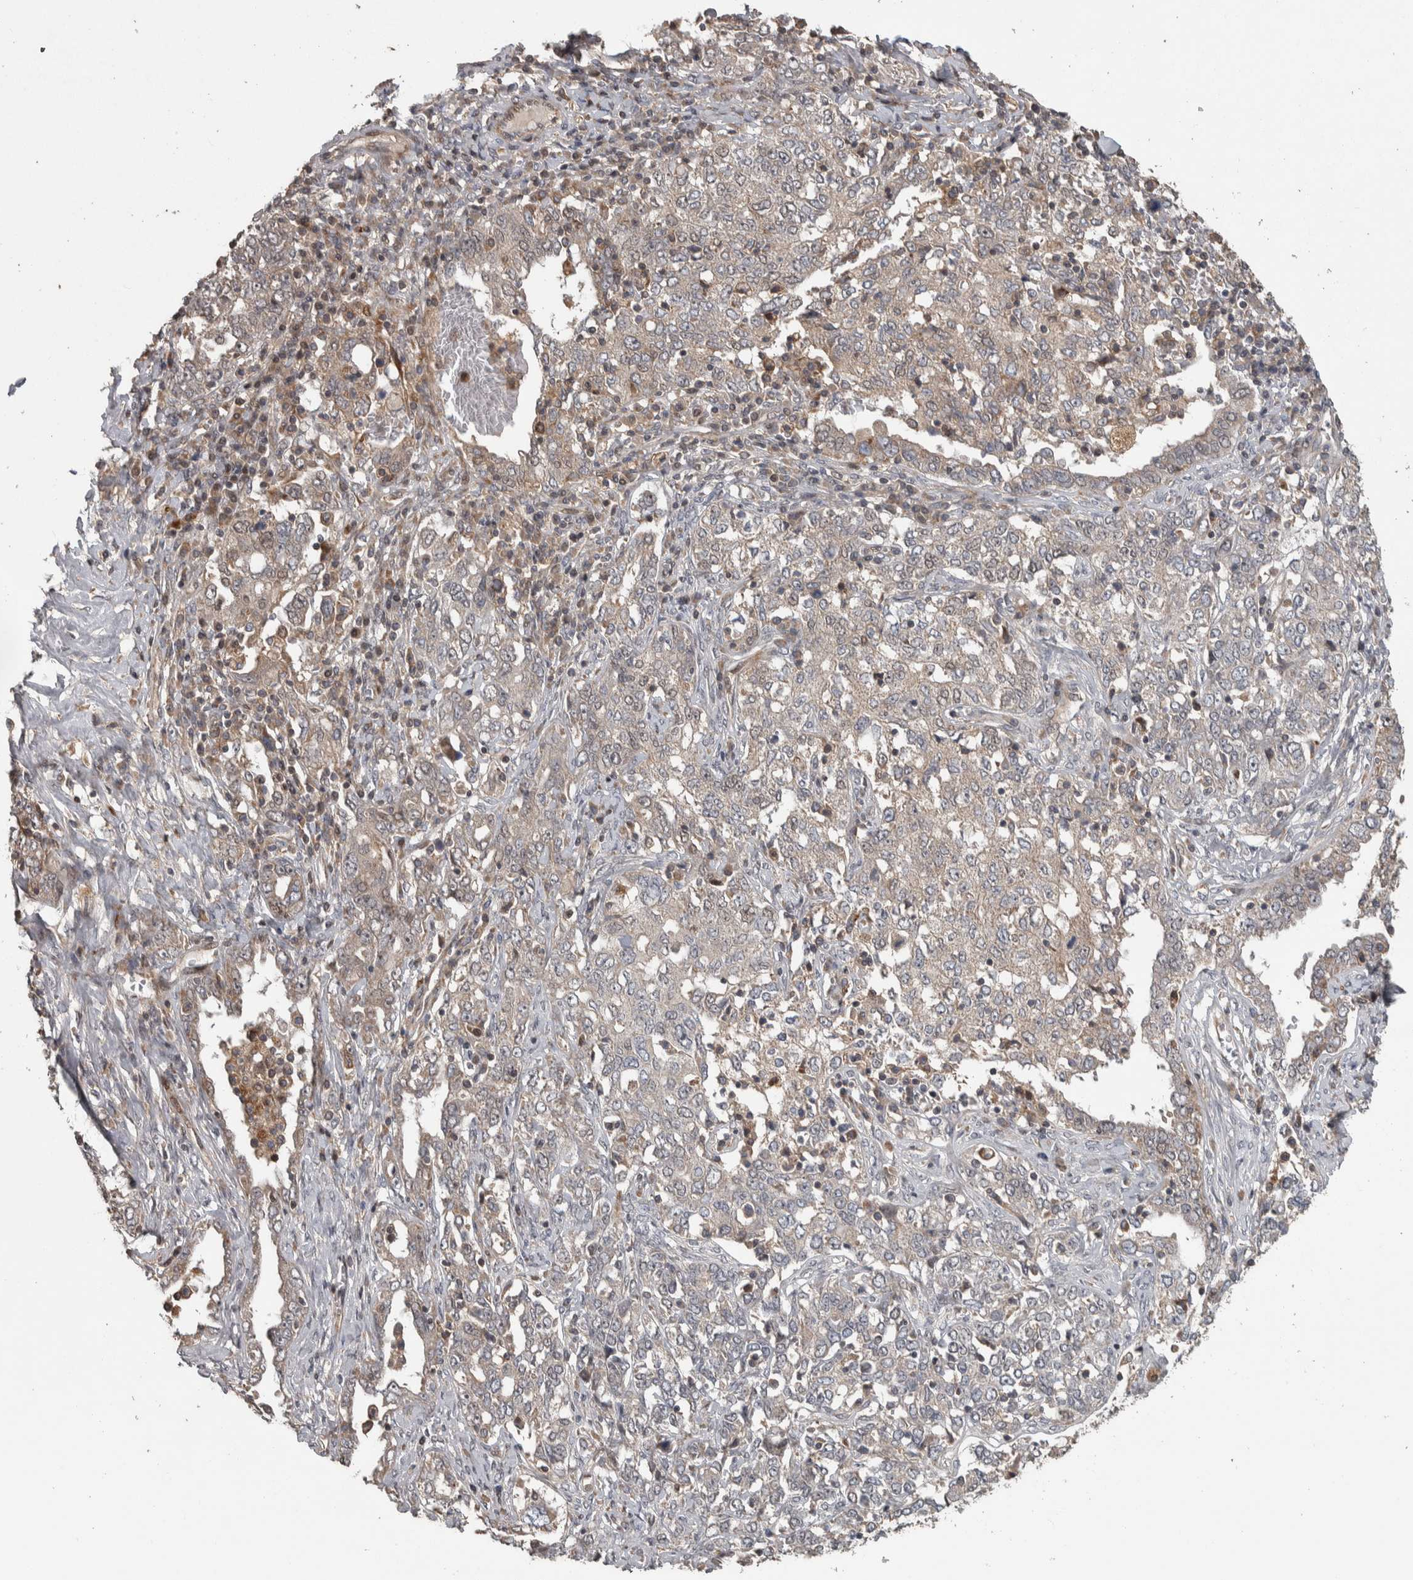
{"staining": {"intensity": "weak", "quantity": "<25%", "location": "cytoplasmic/membranous"}, "tissue": "ovarian cancer", "cell_type": "Tumor cells", "image_type": "cancer", "snomed": [{"axis": "morphology", "description": "Carcinoma, endometroid"}, {"axis": "topography", "description": "Ovary"}], "caption": "Human ovarian cancer stained for a protein using immunohistochemistry (IHC) exhibits no staining in tumor cells.", "gene": "ERAL1", "patient": {"sex": "female", "age": 62}}